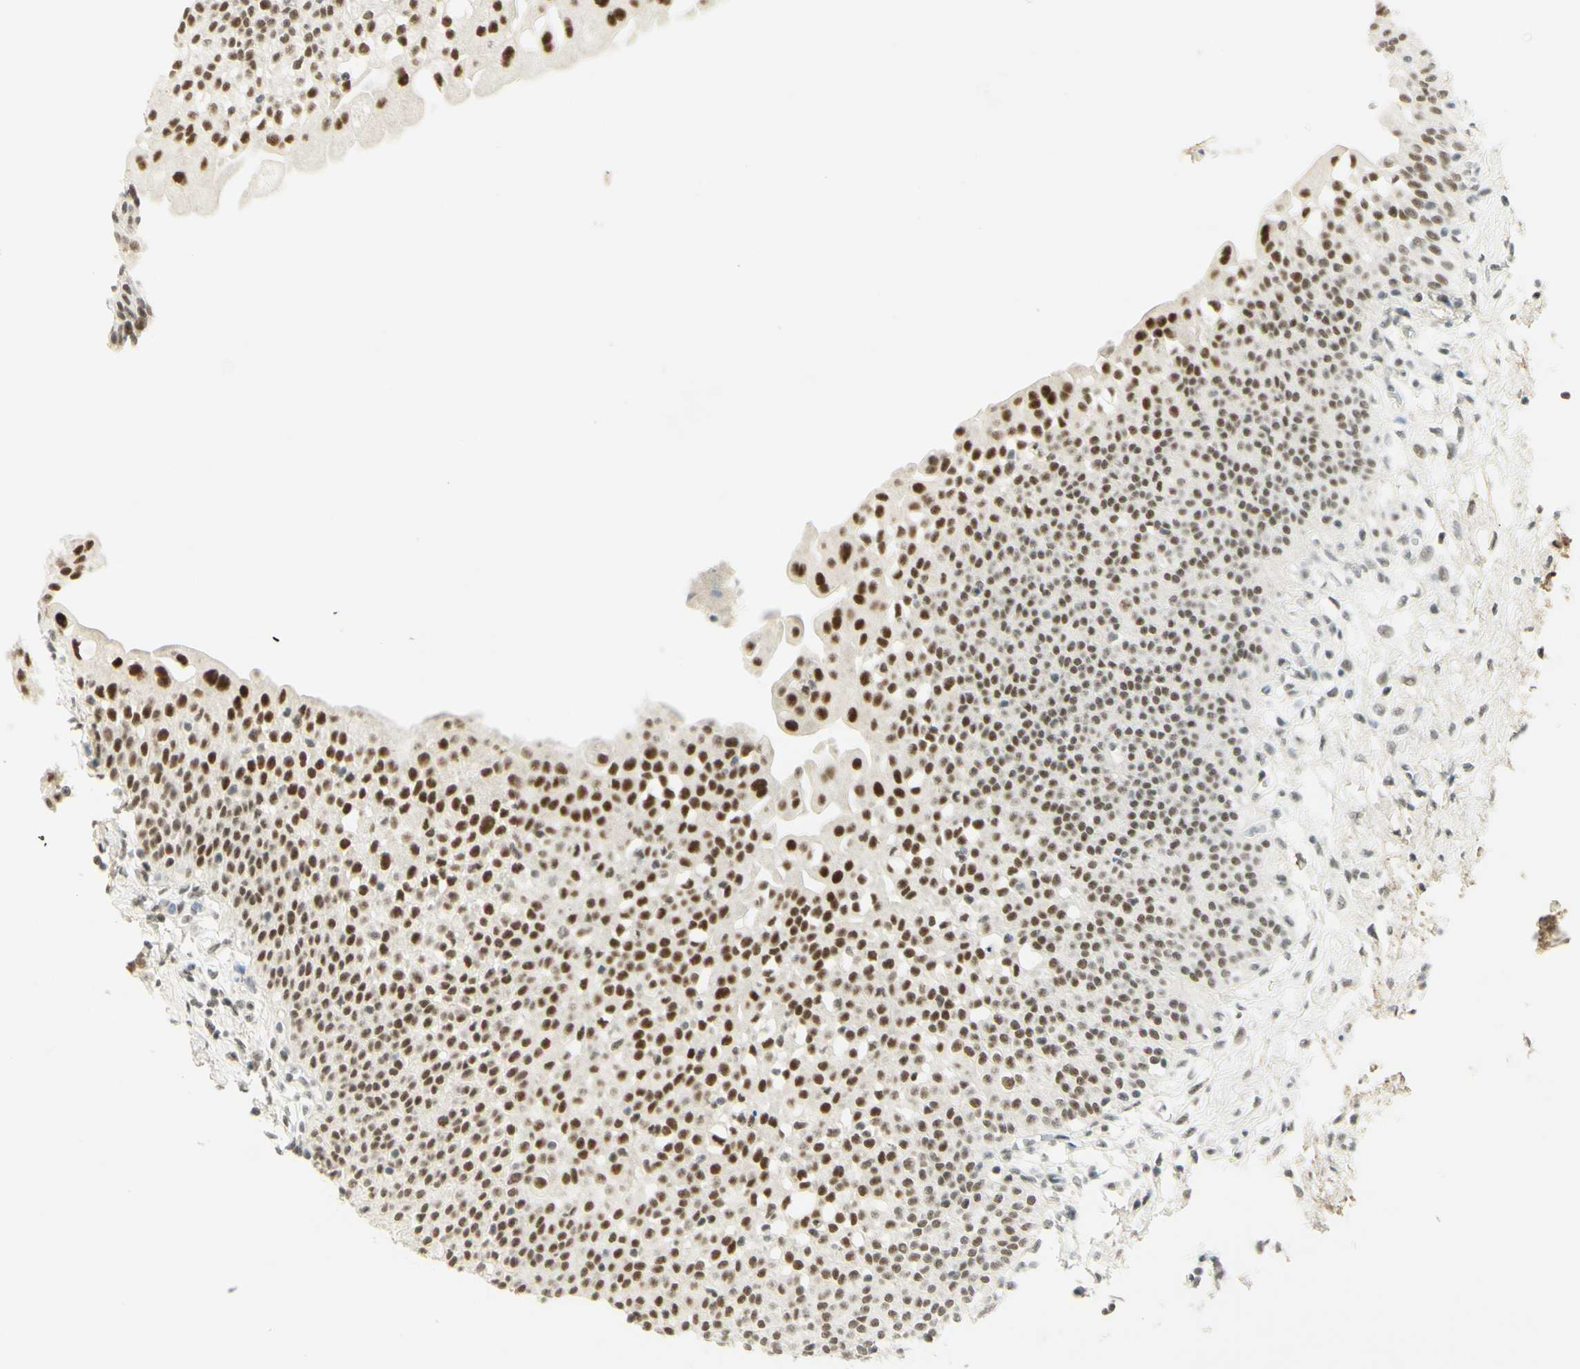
{"staining": {"intensity": "strong", "quantity": "25%-75%", "location": "nuclear"}, "tissue": "urinary bladder", "cell_type": "Urothelial cells", "image_type": "normal", "snomed": [{"axis": "morphology", "description": "Normal tissue, NOS"}, {"axis": "topography", "description": "Urinary bladder"}], "caption": "IHC histopathology image of normal urinary bladder: human urinary bladder stained using IHC displays high levels of strong protein expression localized specifically in the nuclear of urothelial cells, appearing as a nuclear brown color.", "gene": "PMS2", "patient": {"sex": "male", "age": 55}}